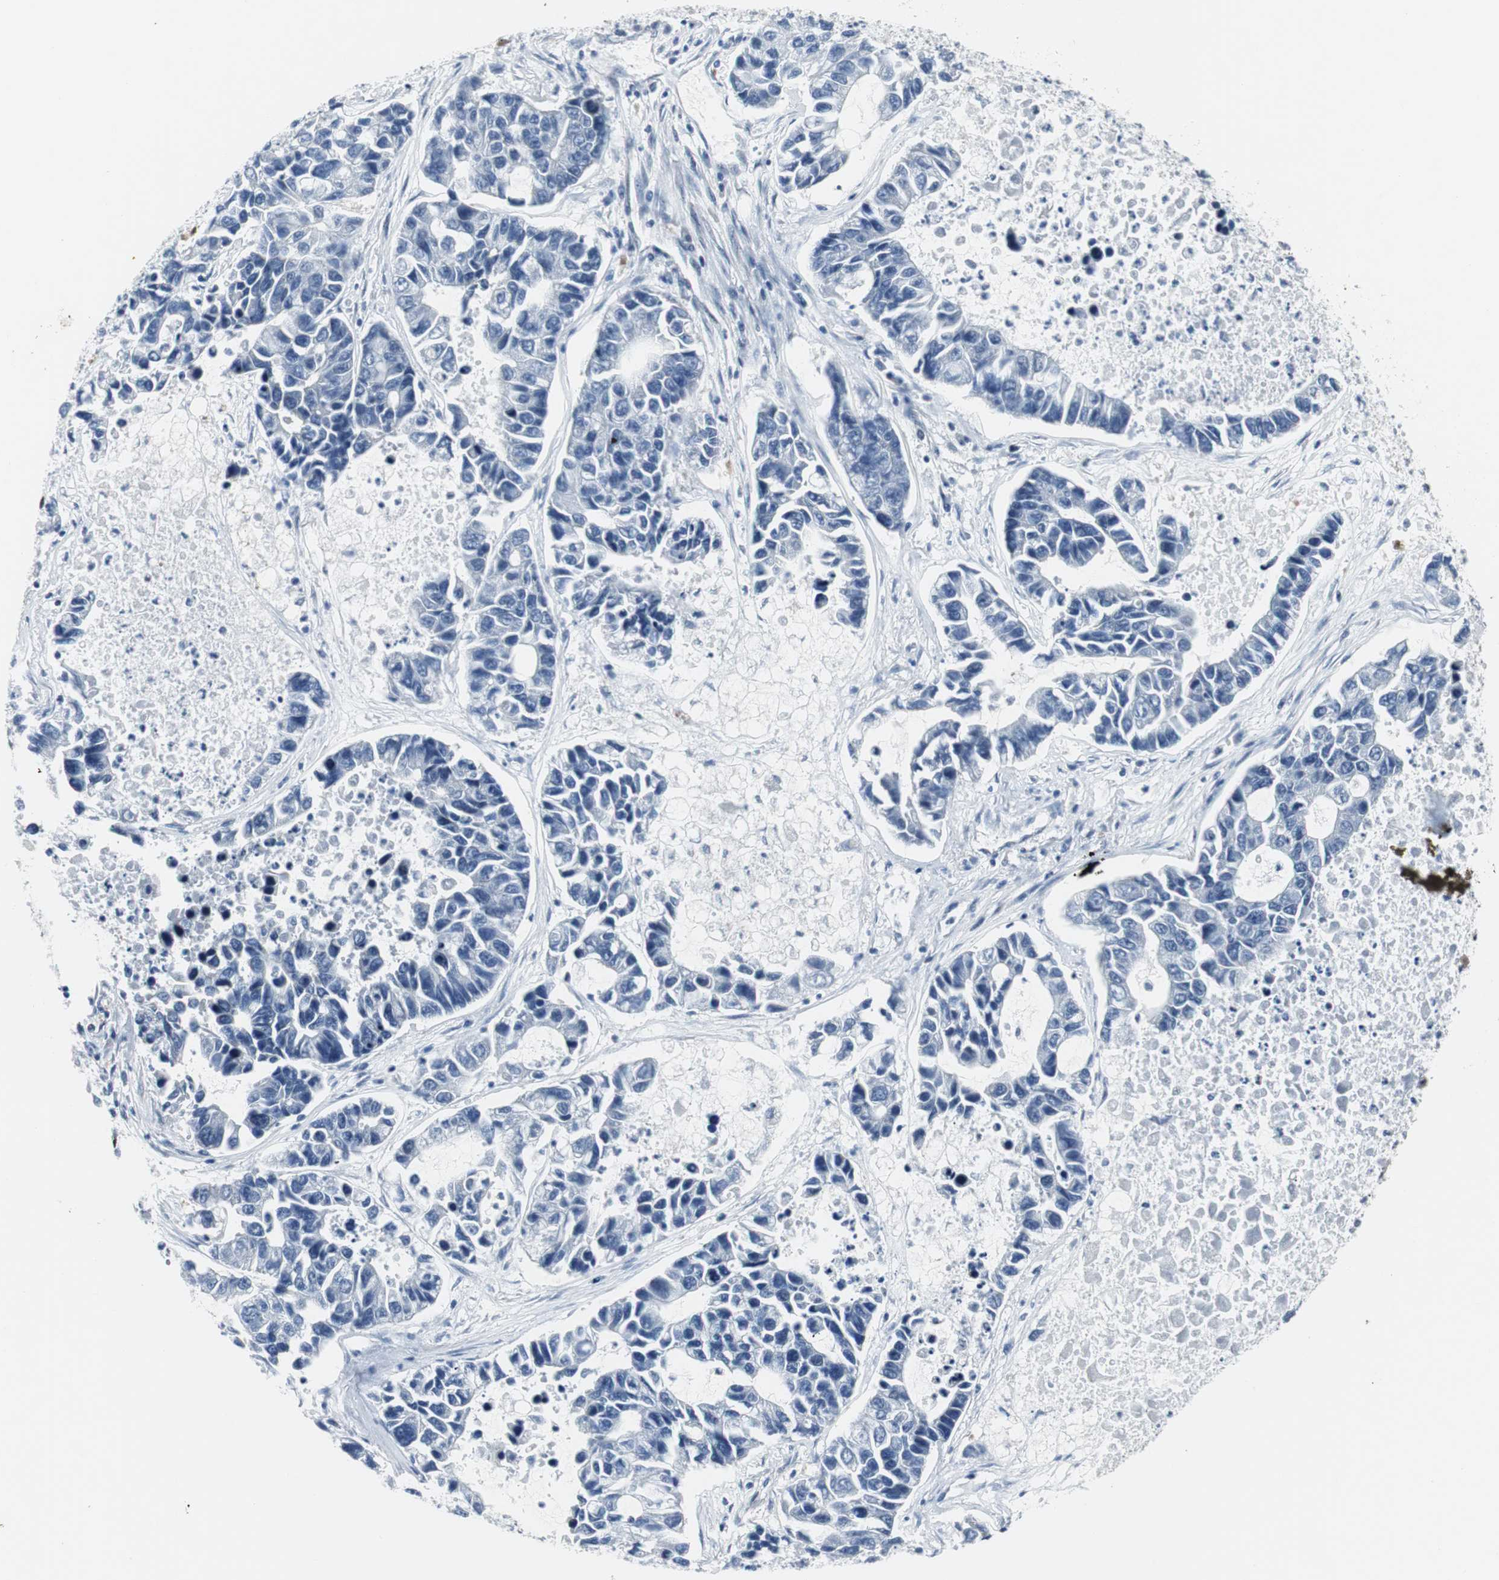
{"staining": {"intensity": "negative", "quantity": "none", "location": "none"}, "tissue": "lung cancer", "cell_type": "Tumor cells", "image_type": "cancer", "snomed": [{"axis": "morphology", "description": "Adenocarcinoma, NOS"}, {"axis": "topography", "description": "Lung"}], "caption": "Immunohistochemical staining of adenocarcinoma (lung) shows no significant expression in tumor cells.", "gene": "MTA1", "patient": {"sex": "female", "age": 51}}